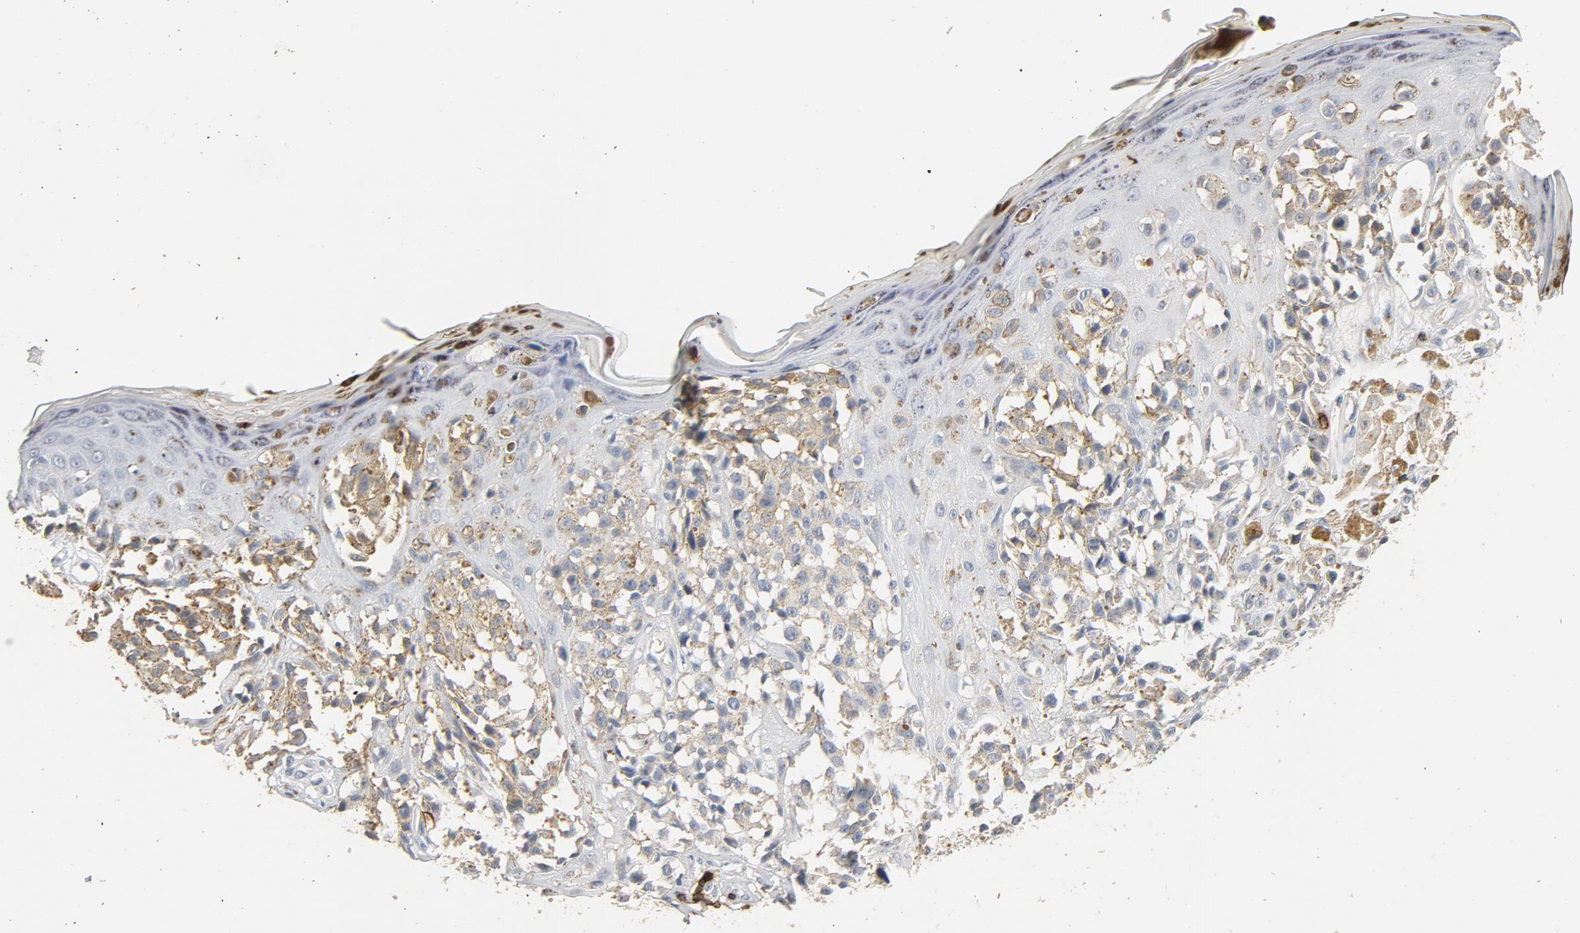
{"staining": {"intensity": "weak", "quantity": ">75%", "location": "cytoplasmic/membranous"}, "tissue": "melanoma", "cell_type": "Tumor cells", "image_type": "cancer", "snomed": [{"axis": "morphology", "description": "Malignant melanoma, NOS"}, {"axis": "topography", "description": "Skin"}], "caption": "DAB immunohistochemical staining of melanoma demonstrates weak cytoplasmic/membranous protein expression in about >75% of tumor cells.", "gene": "CD247", "patient": {"sex": "female", "age": 38}}